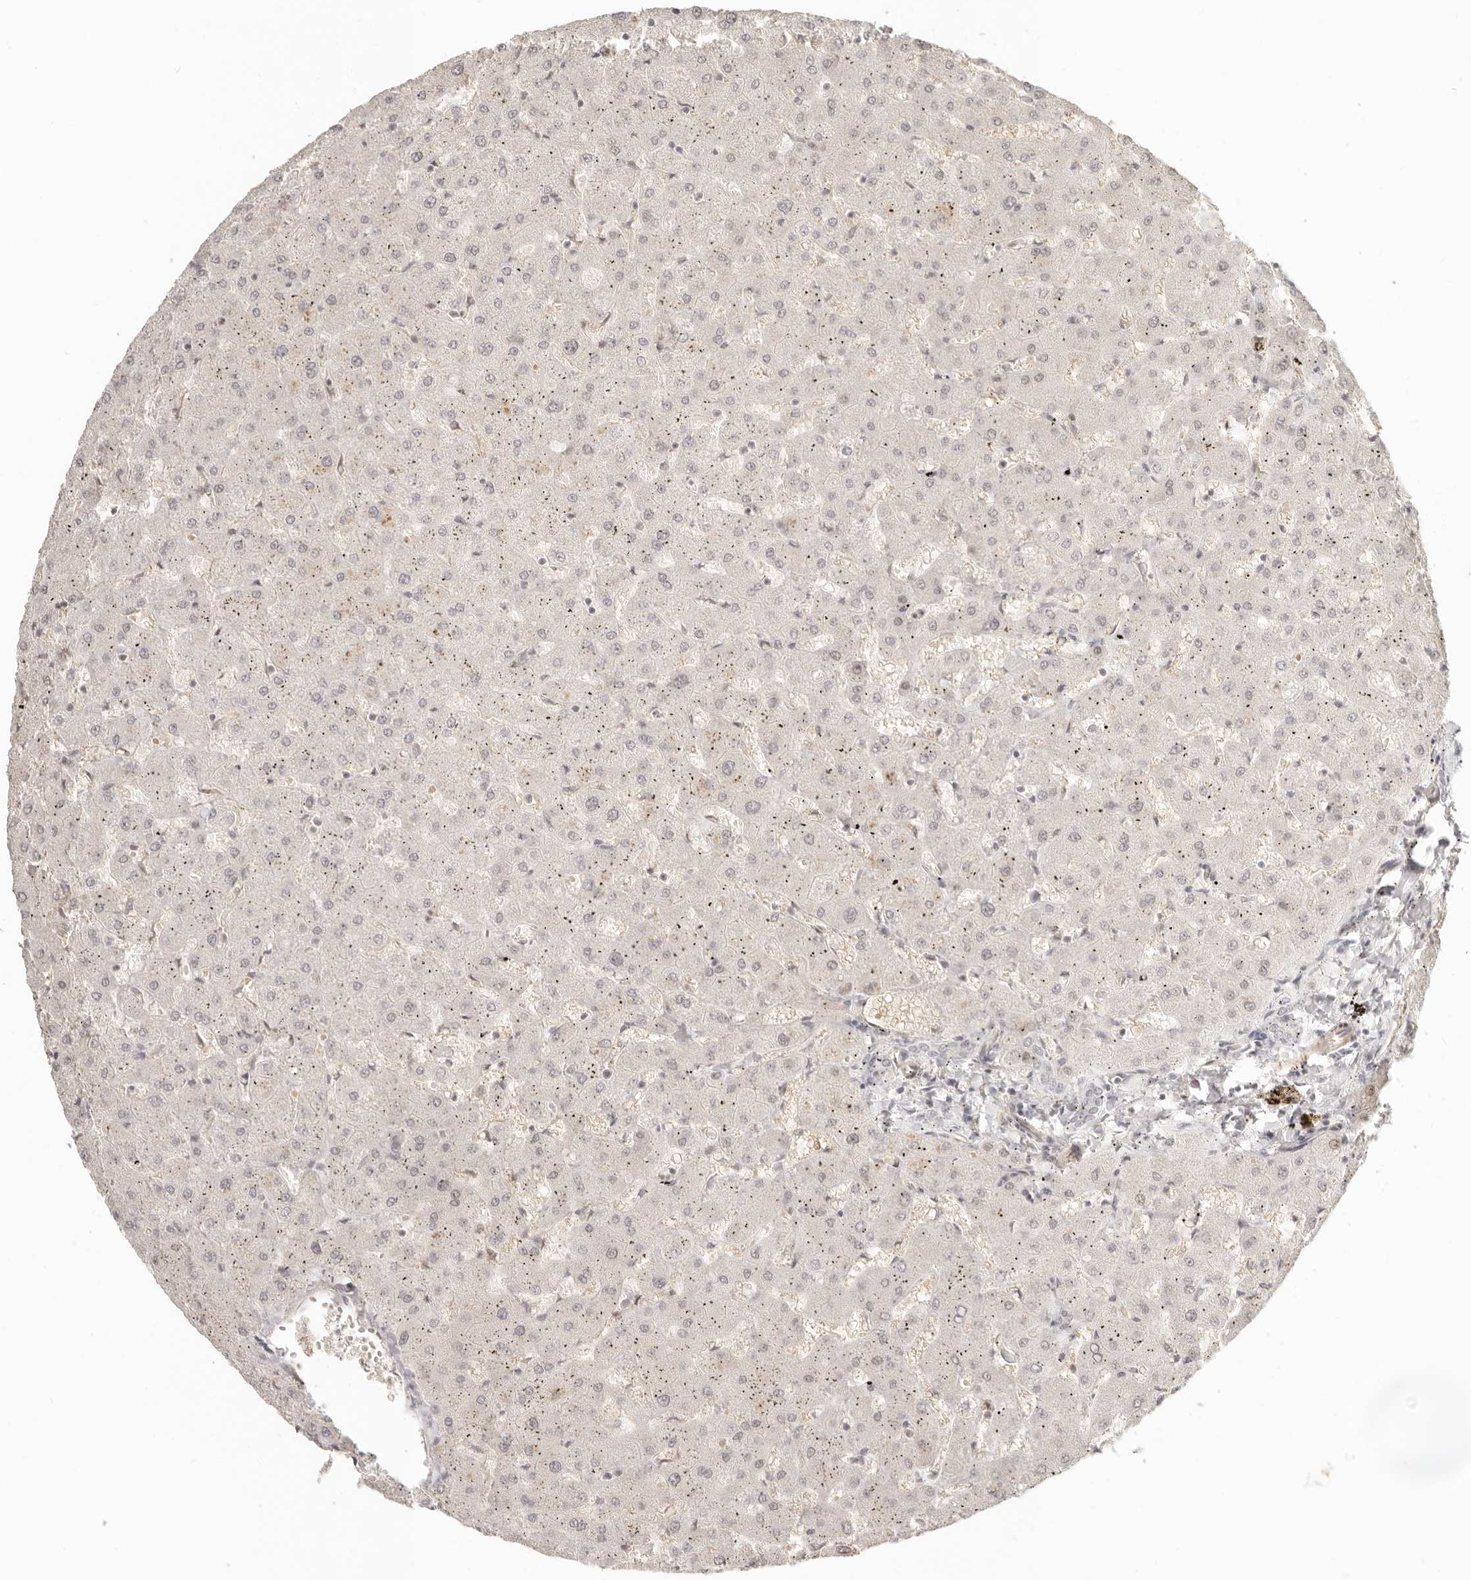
{"staining": {"intensity": "negative", "quantity": "none", "location": "none"}, "tissue": "liver", "cell_type": "Cholangiocytes", "image_type": "normal", "snomed": [{"axis": "morphology", "description": "Normal tissue, NOS"}, {"axis": "topography", "description": "Liver"}], "caption": "Immunohistochemistry (IHC) micrograph of normal human liver stained for a protein (brown), which demonstrates no expression in cholangiocytes.", "gene": "GABPA", "patient": {"sex": "female", "age": 63}}